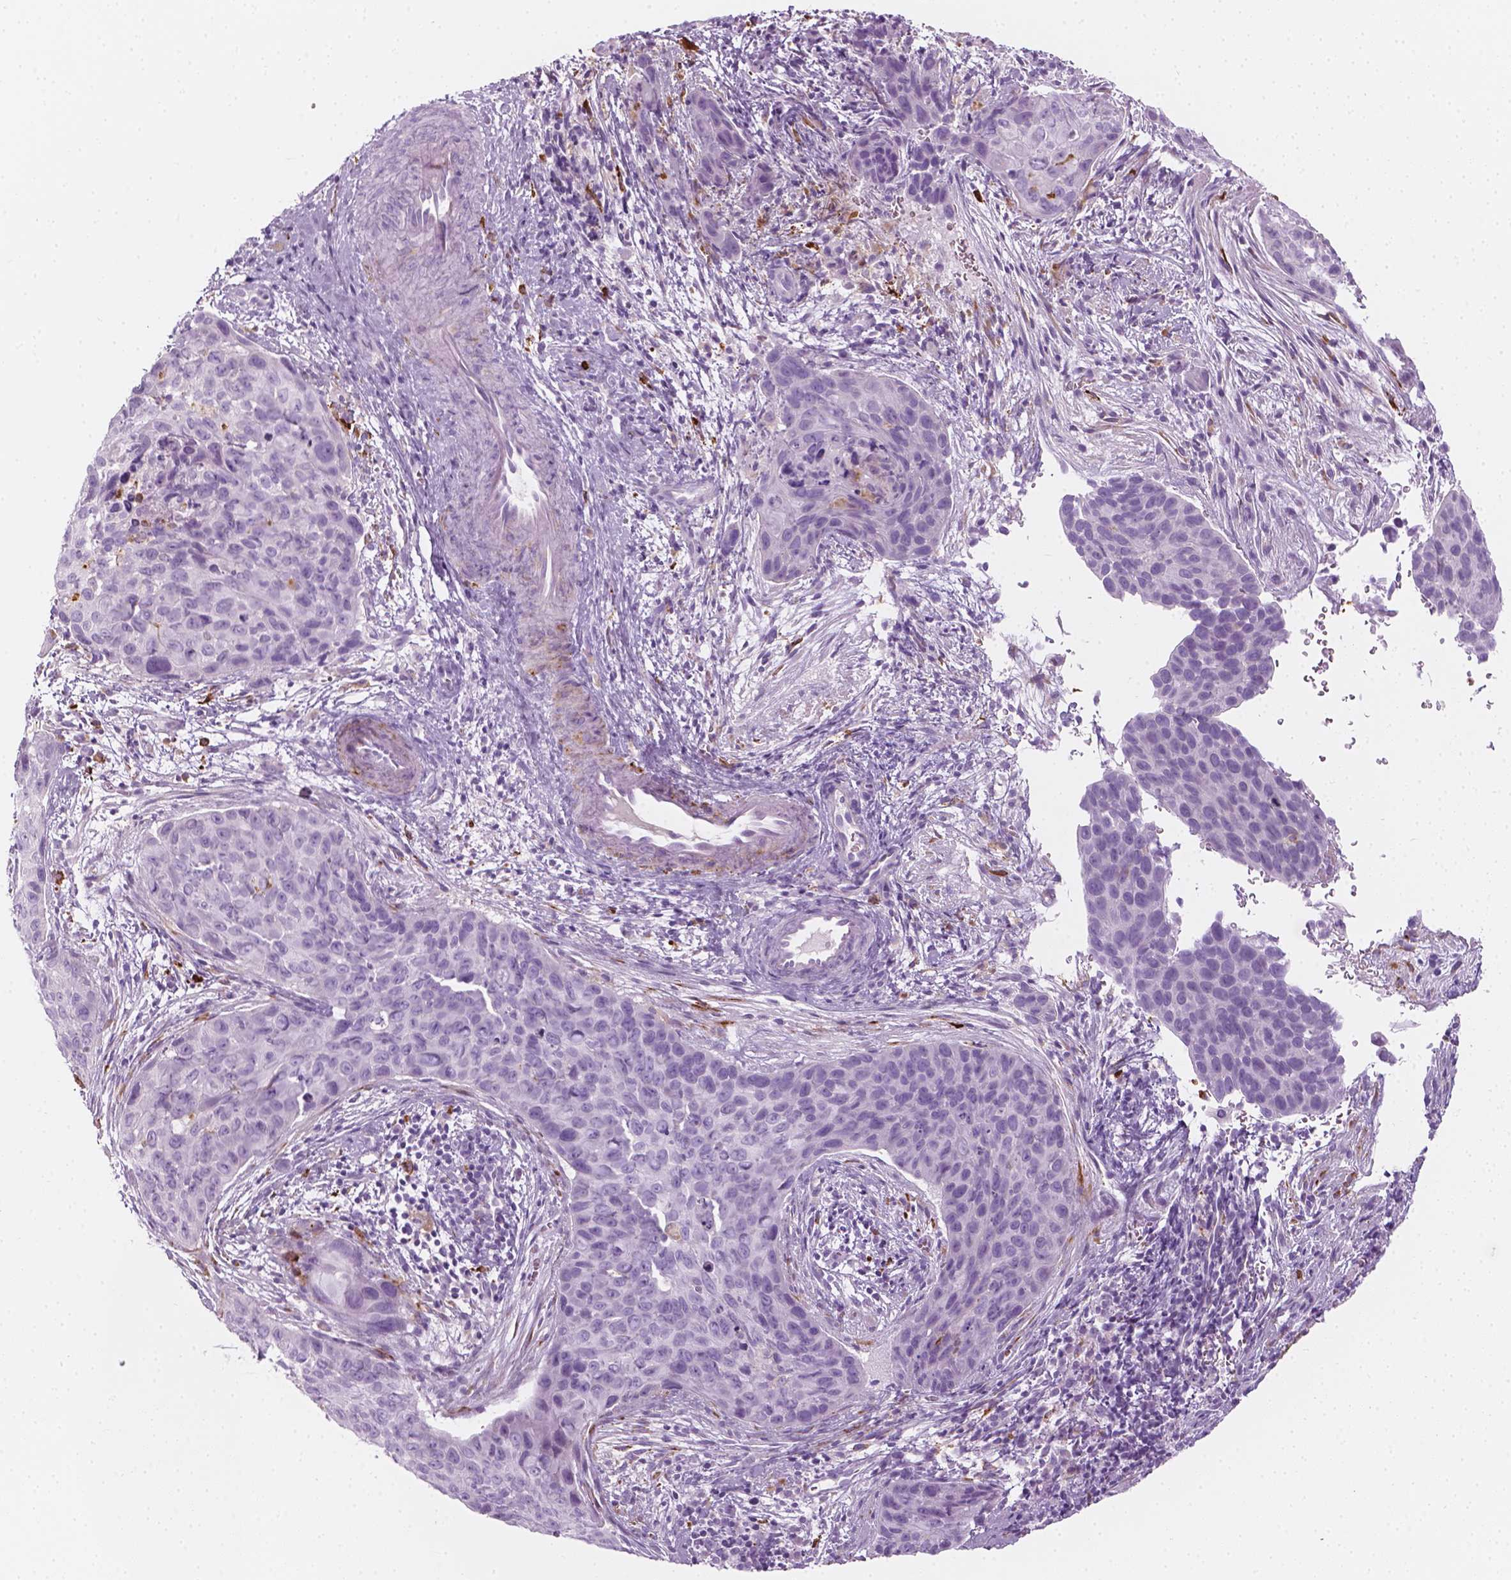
{"staining": {"intensity": "negative", "quantity": "none", "location": "none"}, "tissue": "cervical cancer", "cell_type": "Tumor cells", "image_type": "cancer", "snomed": [{"axis": "morphology", "description": "Squamous cell carcinoma, NOS"}, {"axis": "topography", "description": "Cervix"}], "caption": "Tumor cells are negative for protein expression in human cervical cancer.", "gene": "CES1", "patient": {"sex": "female", "age": 35}}